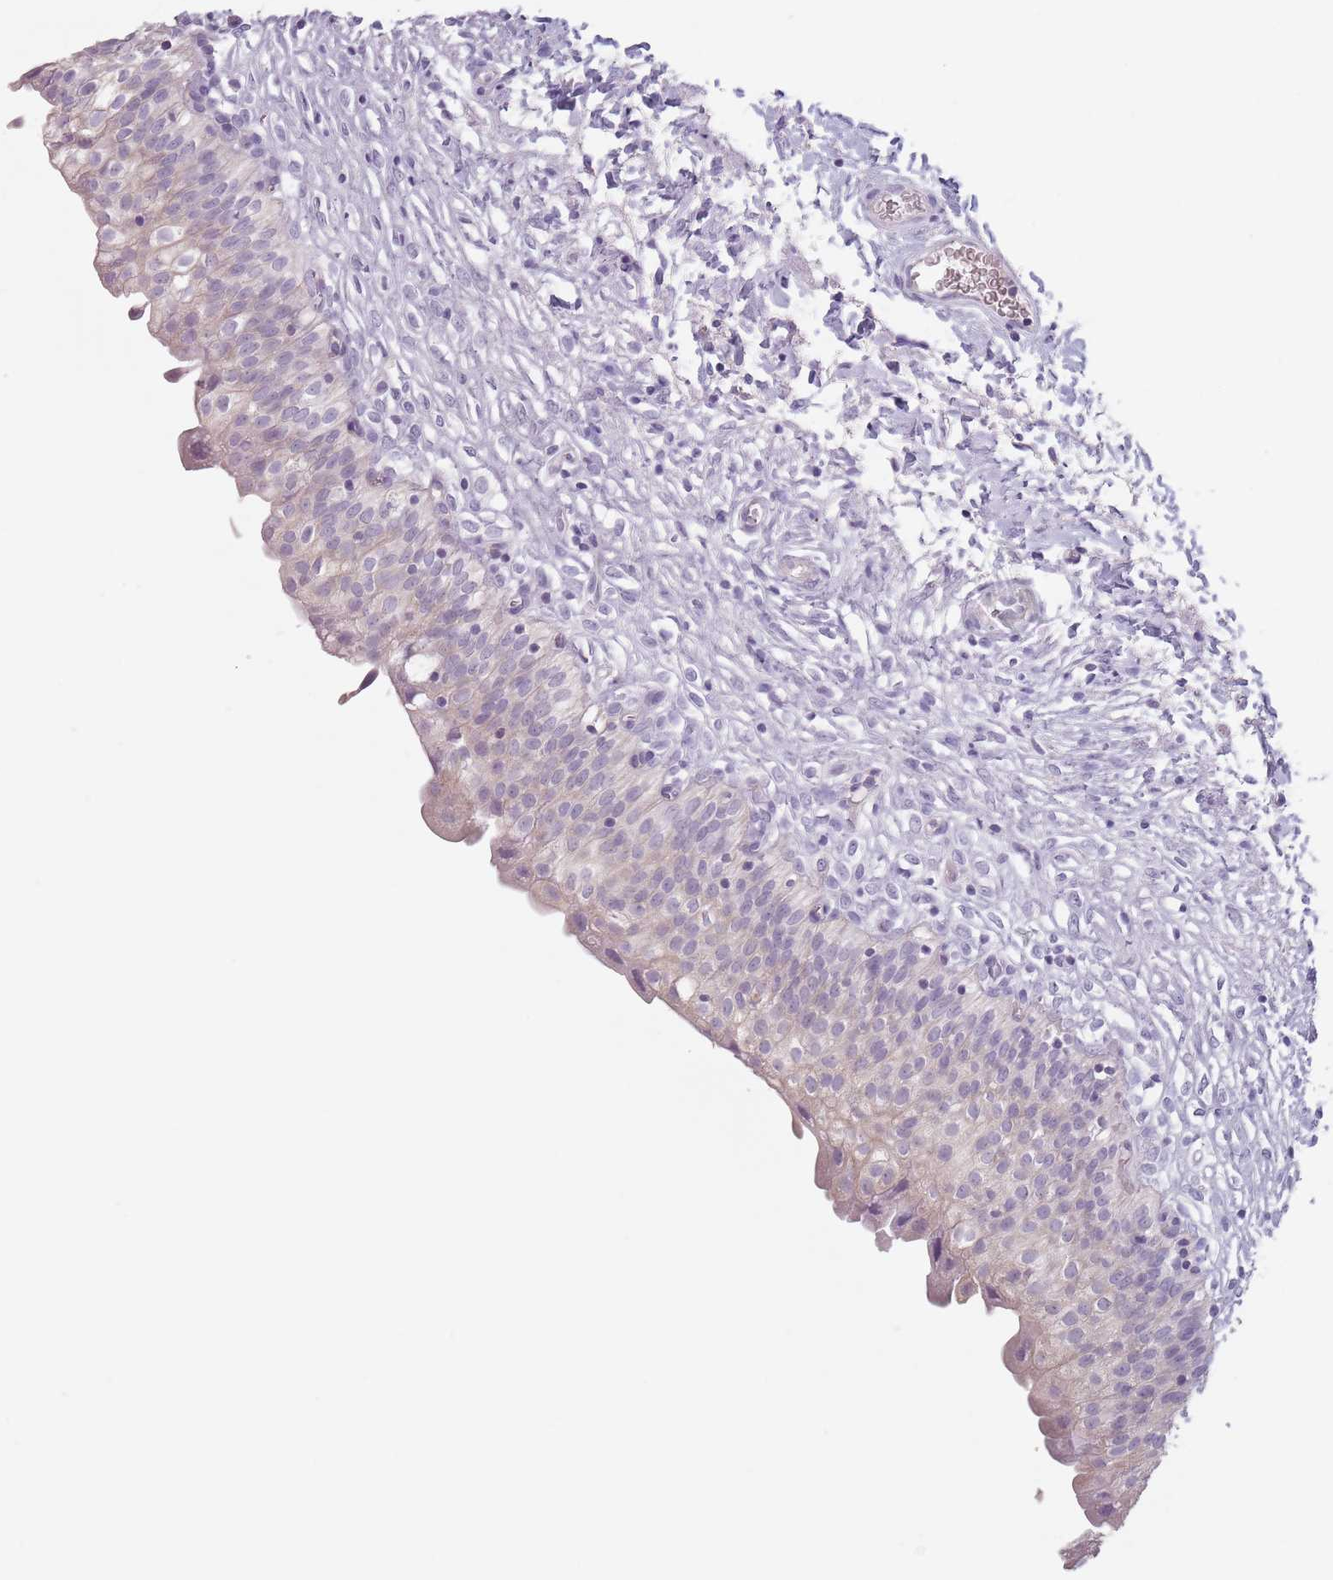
{"staining": {"intensity": "weak", "quantity": "<25%", "location": "cytoplasmic/membranous"}, "tissue": "urinary bladder", "cell_type": "Urothelial cells", "image_type": "normal", "snomed": [{"axis": "morphology", "description": "Normal tissue, NOS"}, {"axis": "topography", "description": "Urinary bladder"}], "caption": "Photomicrograph shows no protein expression in urothelial cells of benign urinary bladder. Brightfield microscopy of immunohistochemistry stained with DAB (brown) and hematoxylin (blue), captured at high magnification.", "gene": "CEP19", "patient": {"sex": "male", "age": 55}}